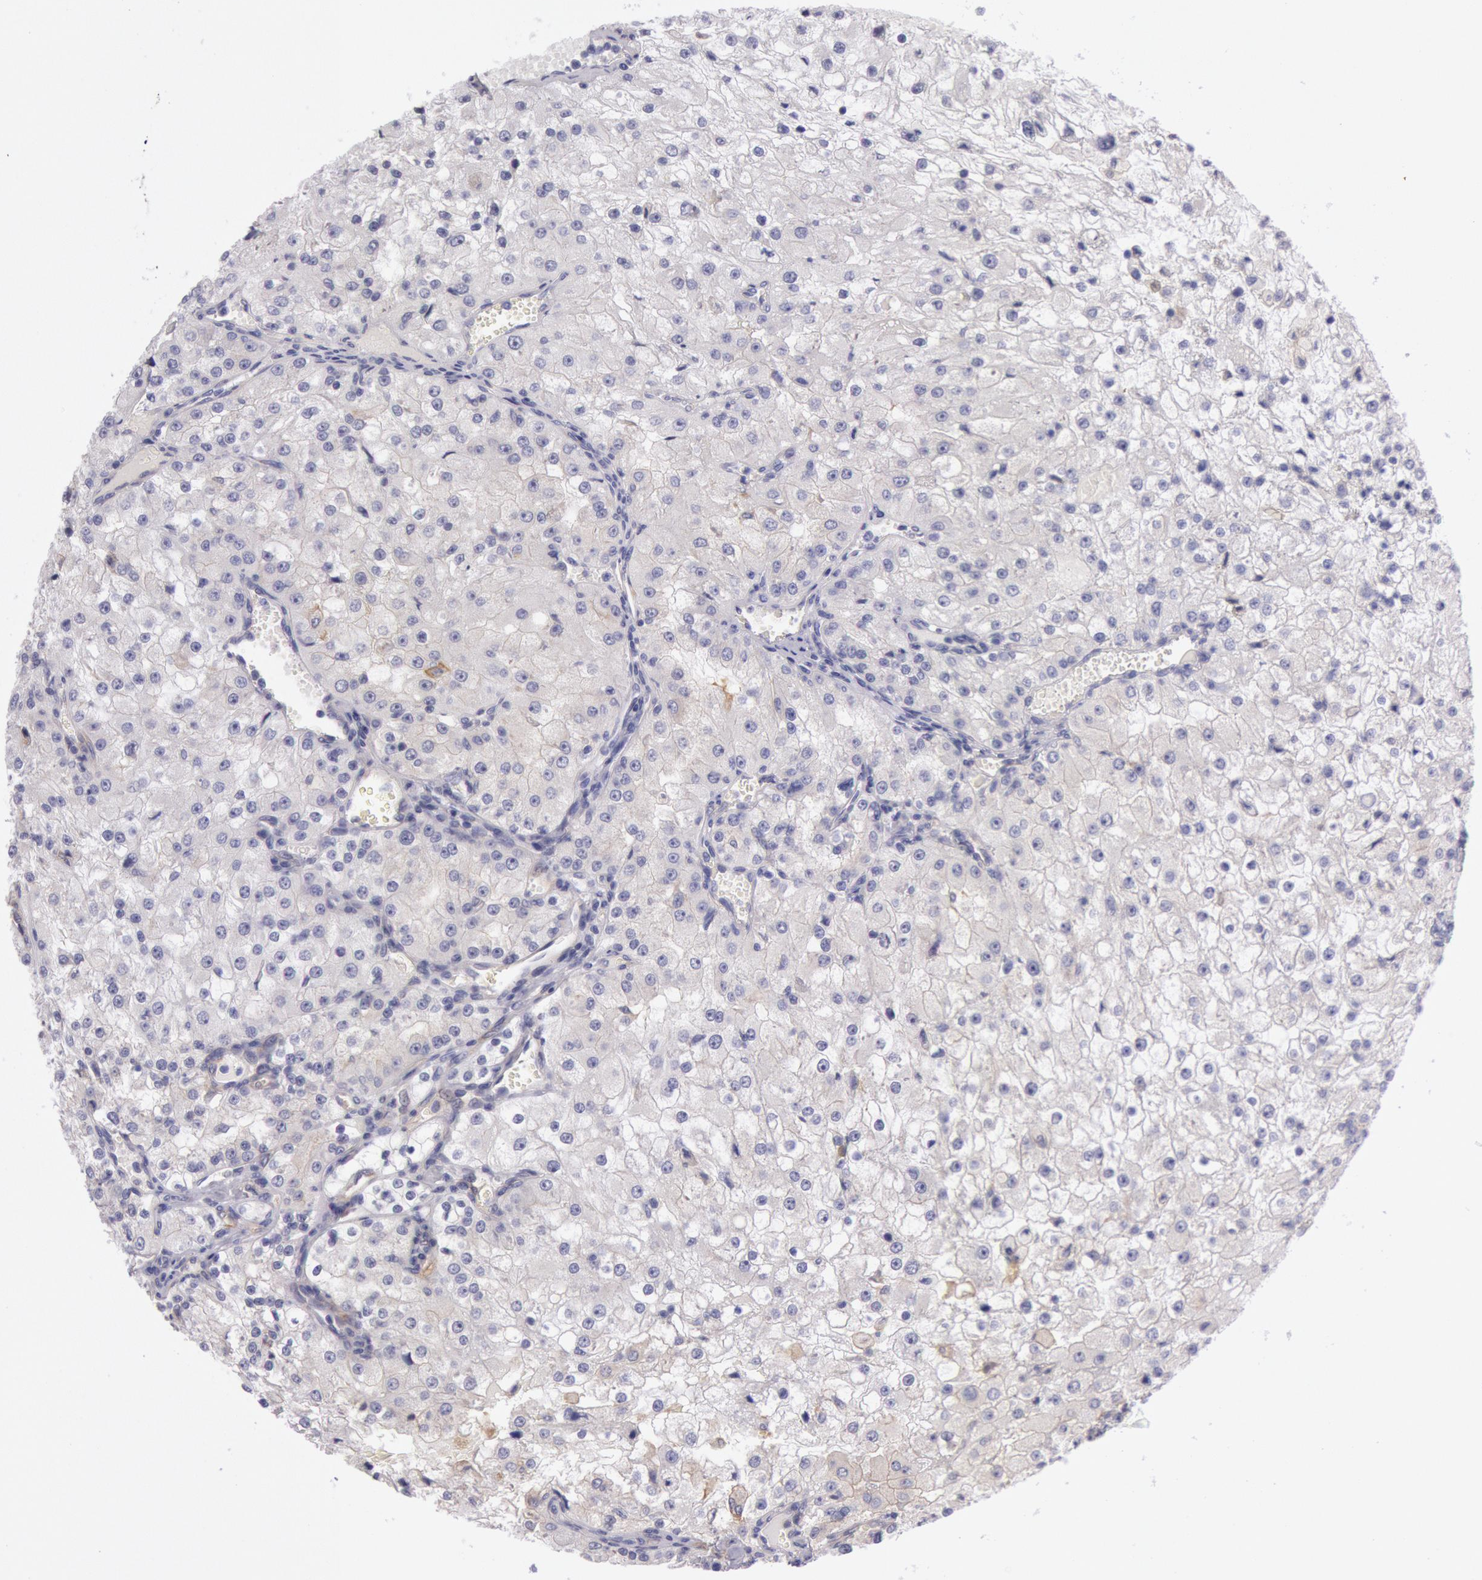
{"staining": {"intensity": "negative", "quantity": "none", "location": "none"}, "tissue": "renal cancer", "cell_type": "Tumor cells", "image_type": "cancer", "snomed": [{"axis": "morphology", "description": "Adenocarcinoma, NOS"}, {"axis": "topography", "description": "Kidney"}], "caption": "Image shows no significant protein positivity in tumor cells of adenocarcinoma (renal). (DAB immunohistochemistry visualized using brightfield microscopy, high magnification).", "gene": "MYO5A", "patient": {"sex": "female", "age": 74}}